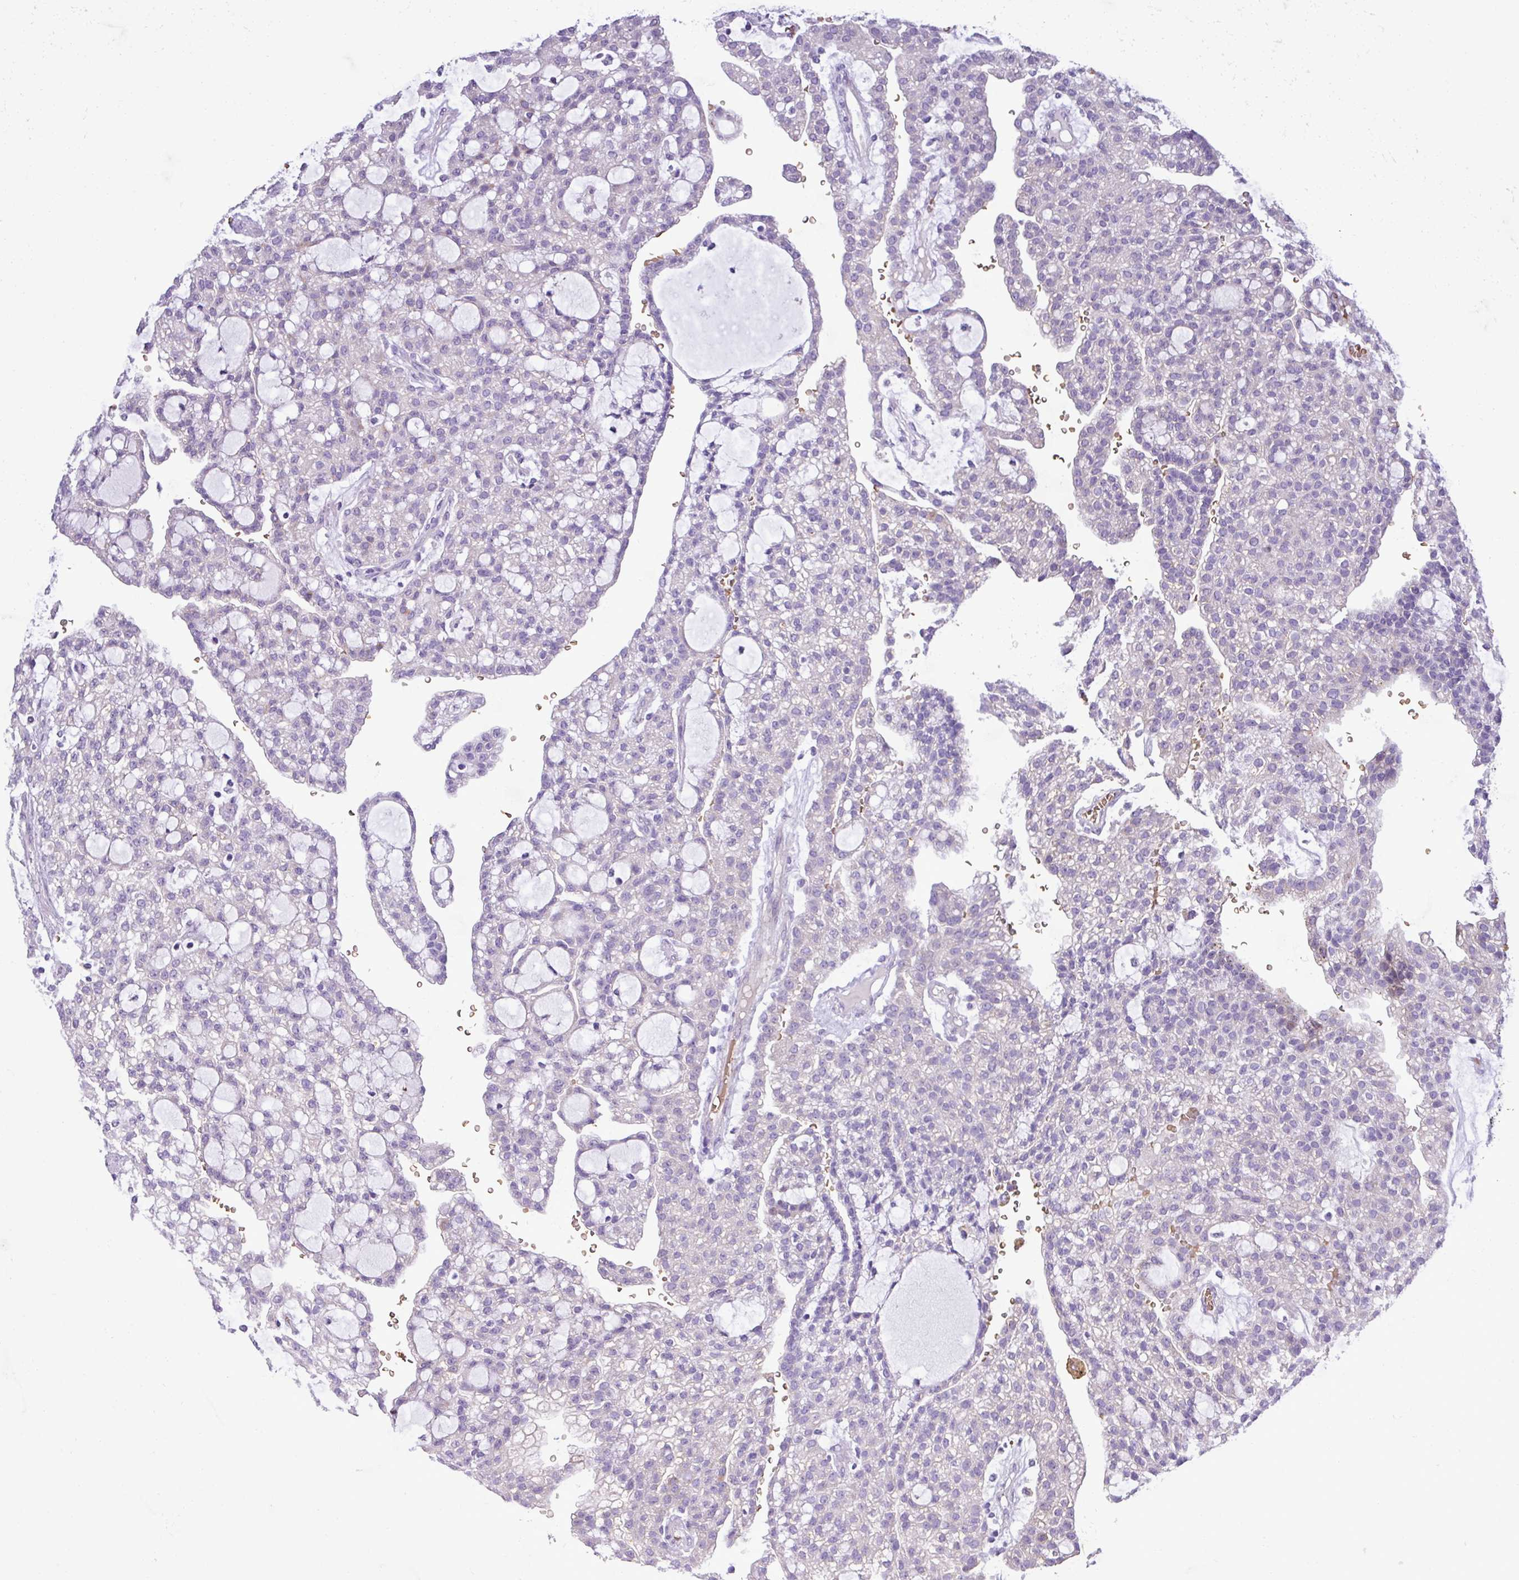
{"staining": {"intensity": "negative", "quantity": "none", "location": "none"}, "tissue": "renal cancer", "cell_type": "Tumor cells", "image_type": "cancer", "snomed": [{"axis": "morphology", "description": "Adenocarcinoma, NOS"}, {"axis": "topography", "description": "Kidney"}], "caption": "DAB immunohistochemical staining of adenocarcinoma (renal) displays no significant positivity in tumor cells.", "gene": "MGAT4B", "patient": {"sex": "male", "age": 63}}